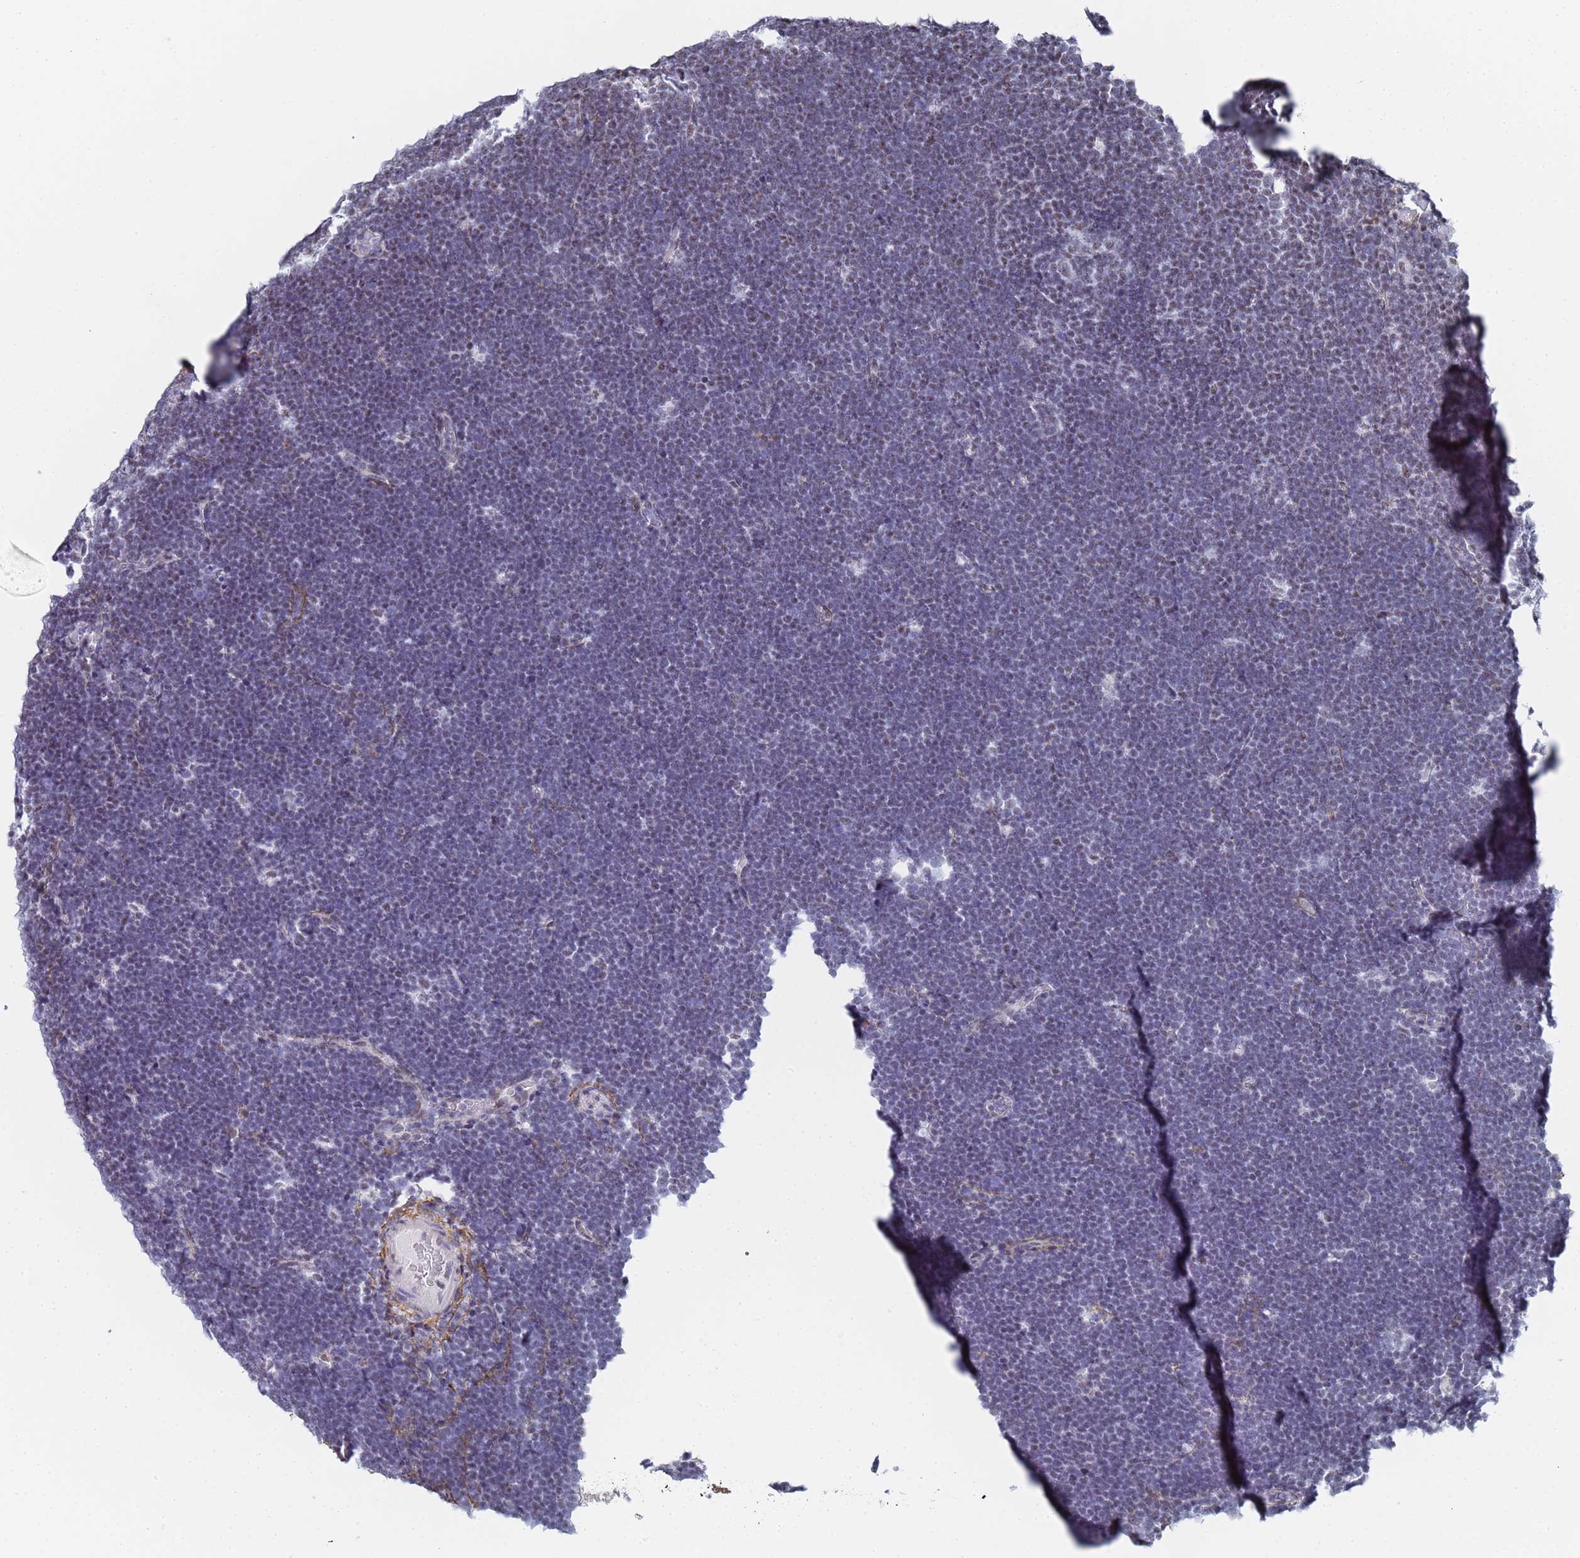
{"staining": {"intensity": "weak", "quantity": "<25%", "location": "nuclear"}, "tissue": "lymphoma", "cell_type": "Tumor cells", "image_type": "cancer", "snomed": [{"axis": "morphology", "description": "Malignant lymphoma, non-Hodgkin's type, High grade"}, {"axis": "topography", "description": "Lymph node"}], "caption": "DAB (3,3'-diaminobenzidine) immunohistochemical staining of malignant lymphoma, non-Hodgkin's type (high-grade) exhibits no significant staining in tumor cells.", "gene": "PRRT4", "patient": {"sex": "male", "age": 13}}